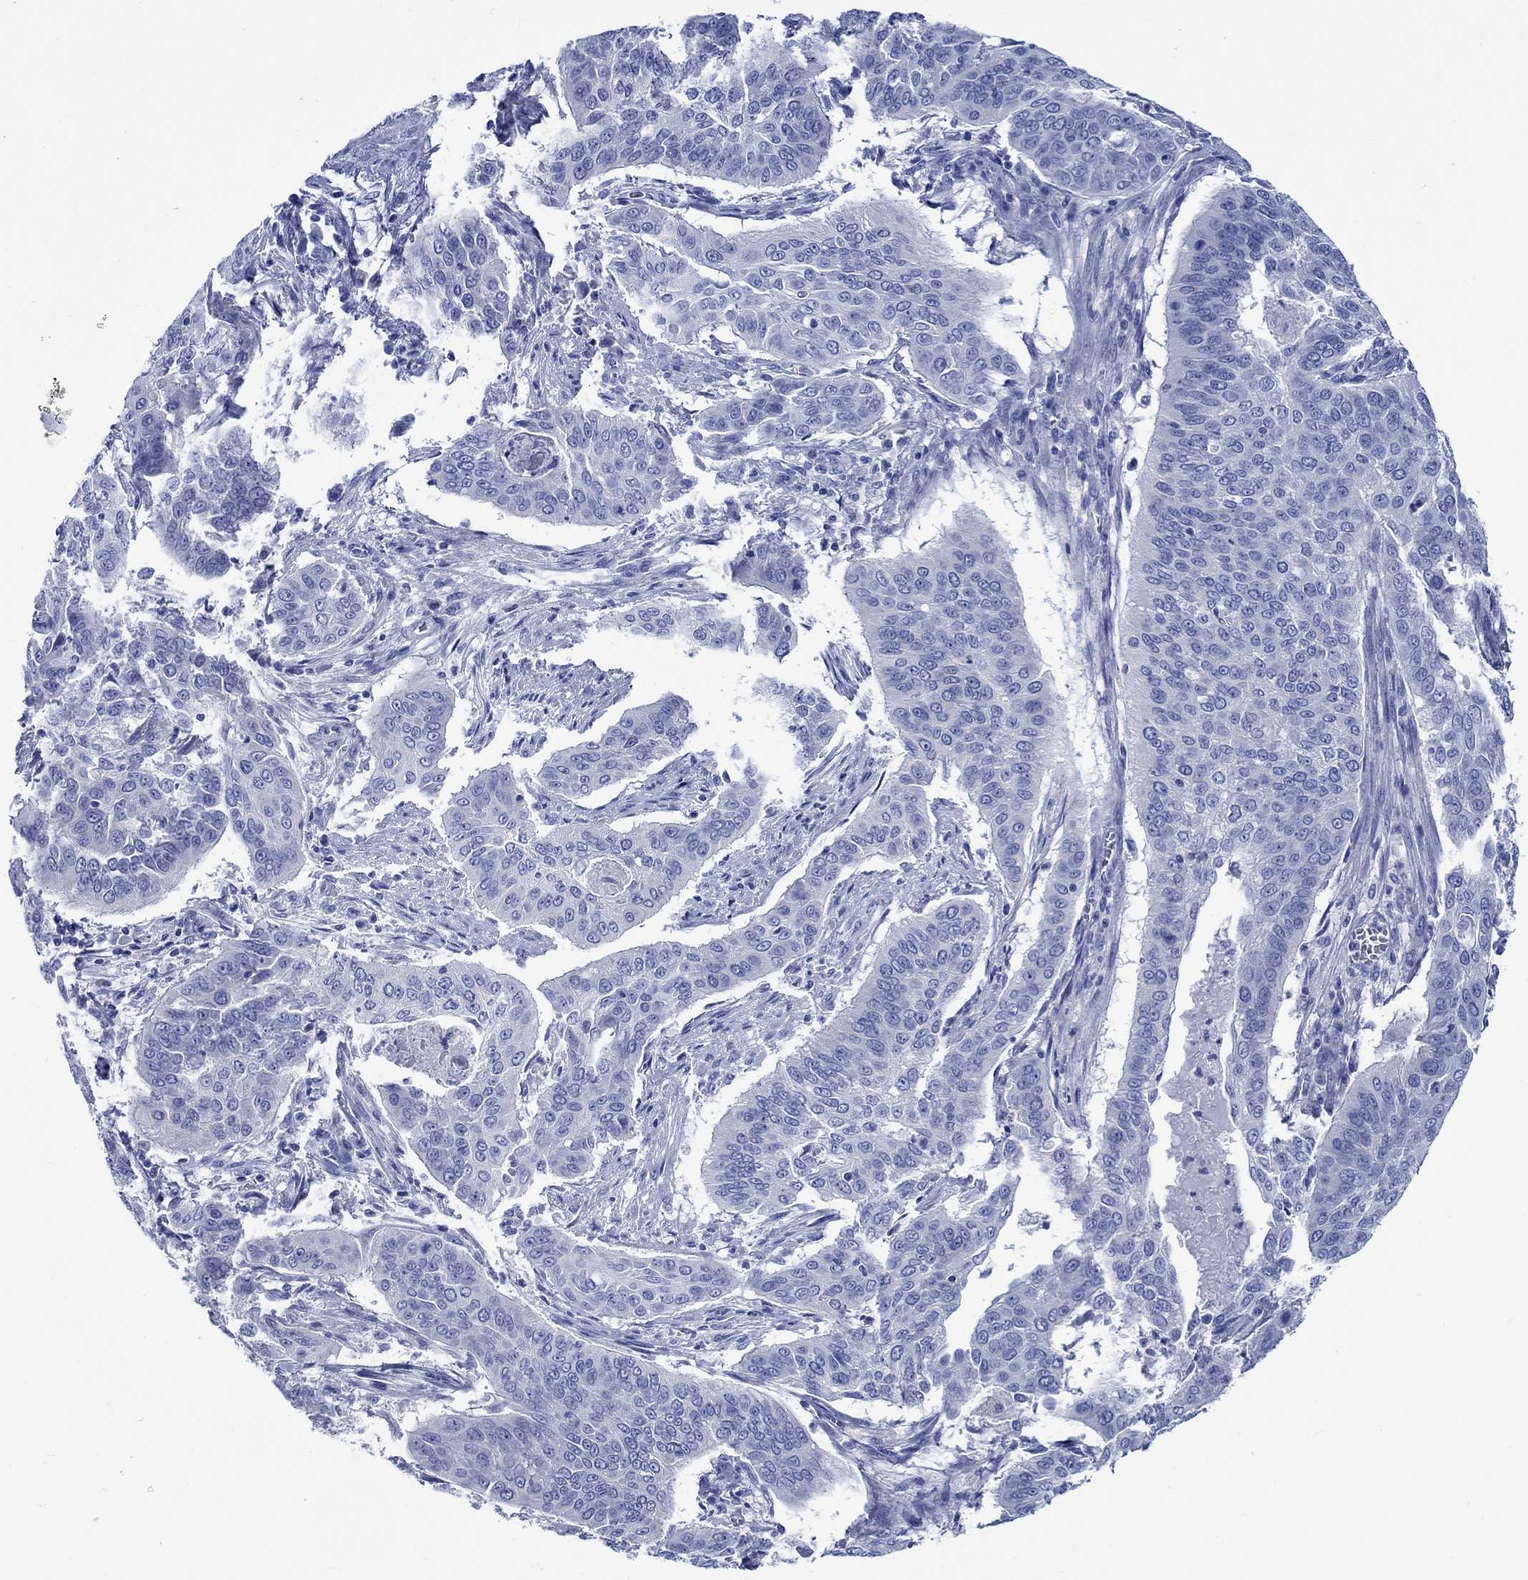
{"staining": {"intensity": "negative", "quantity": "none", "location": "none"}, "tissue": "cervical cancer", "cell_type": "Tumor cells", "image_type": "cancer", "snomed": [{"axis": "morphology", "description": "Squamous cell carcinoma, NOS"}, {"axis": "topography", "description": "Cervix"}], "caption": "Image shows no significant protein staining in tumor cells of cervical squamous cell carcinoma.", "gene": "PTPRN2", "patient": {"sex": "female", "age": 39}}